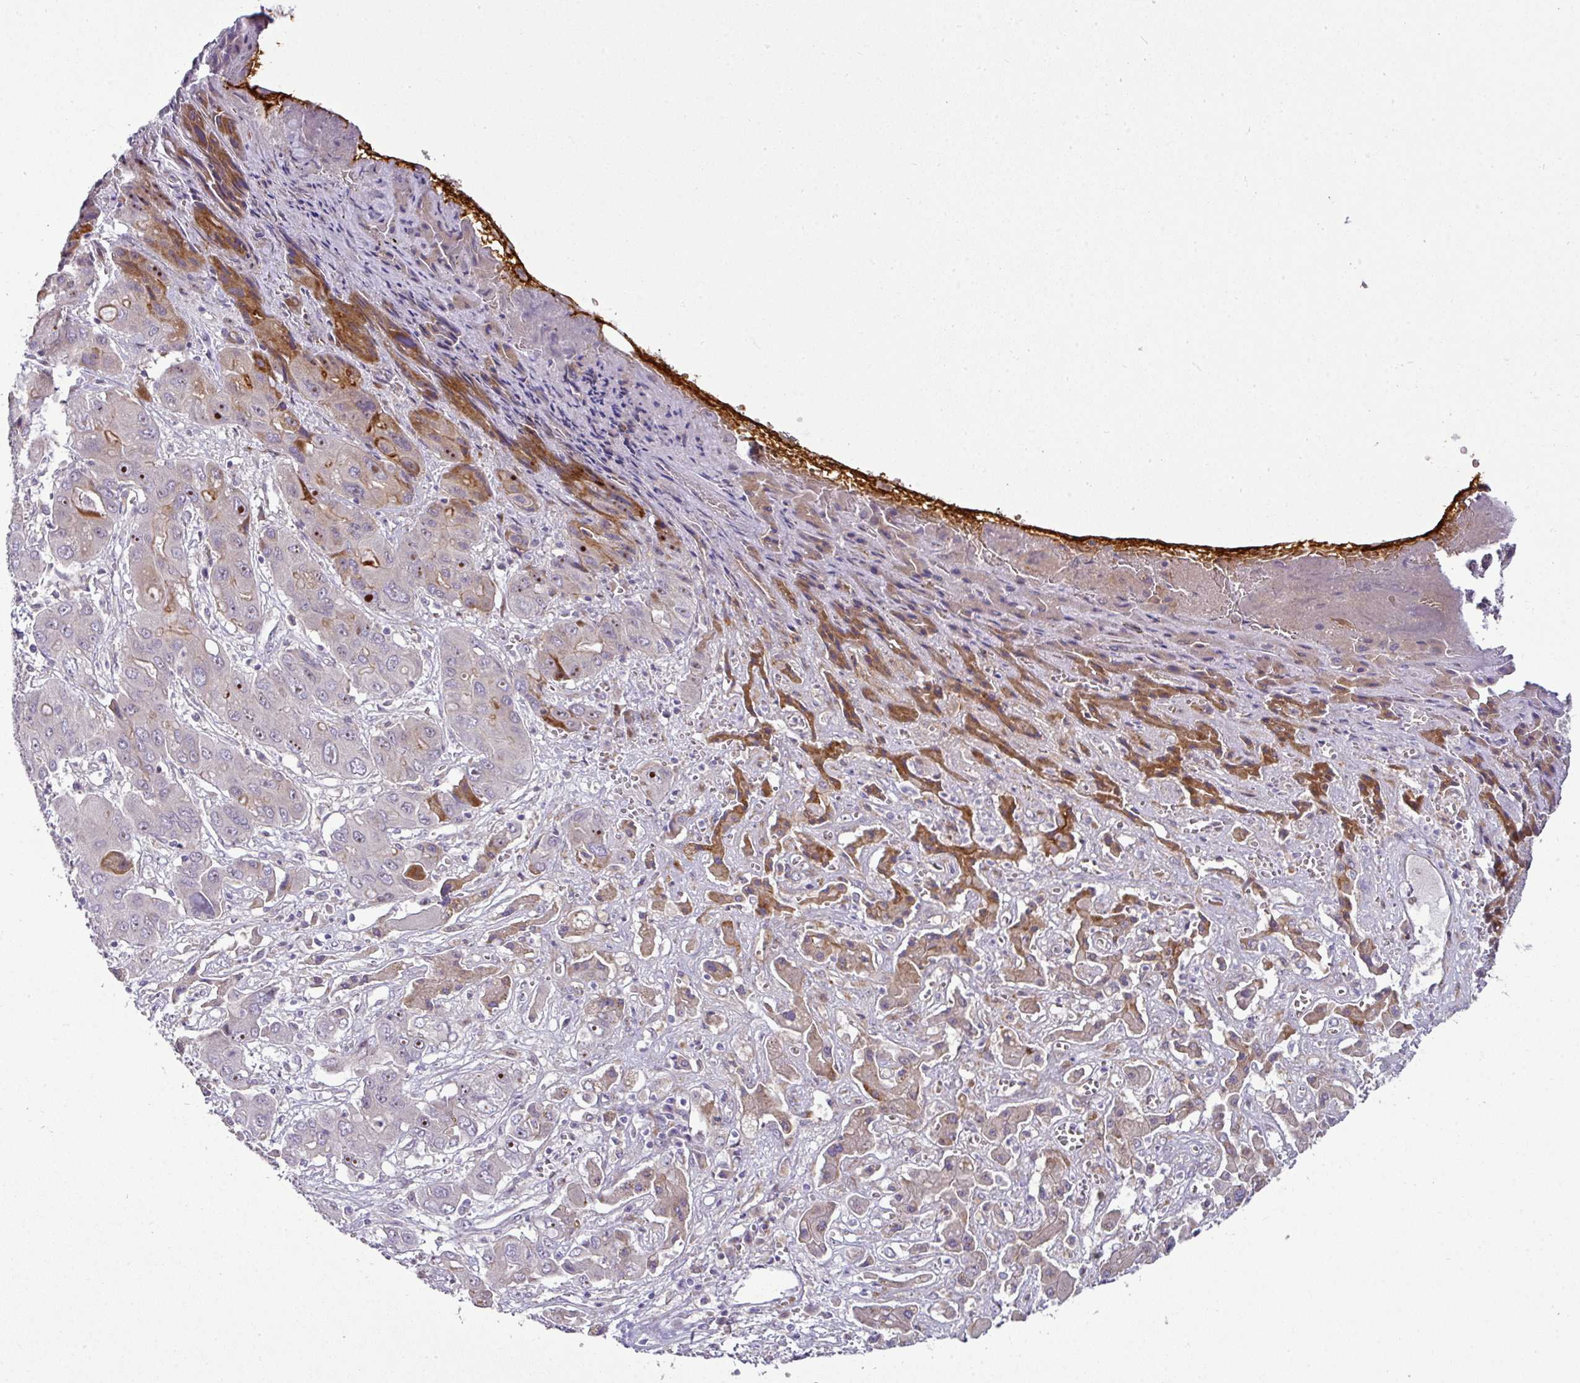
{"staining": {"intensity": "strong", "quantity": "<25%", "location": "nuclear"}, "tissue": "liver cancer", "cell_type": "Tumor cells", "image_type": "cancer", "snomed": [{"axis": "morphology", "description": "Cholangiocarcinoma"}, {"axis": "topography", "description": "Liver"}], "caption": "A high-resolution image shows IHC staining of liver cancer (cholangiocarcinoma), which displays strong nuclear expression in approximately <25% of tumor cells.", "gene": "ATP6V1F", "patient": {"sex": "male", "age": 67}}